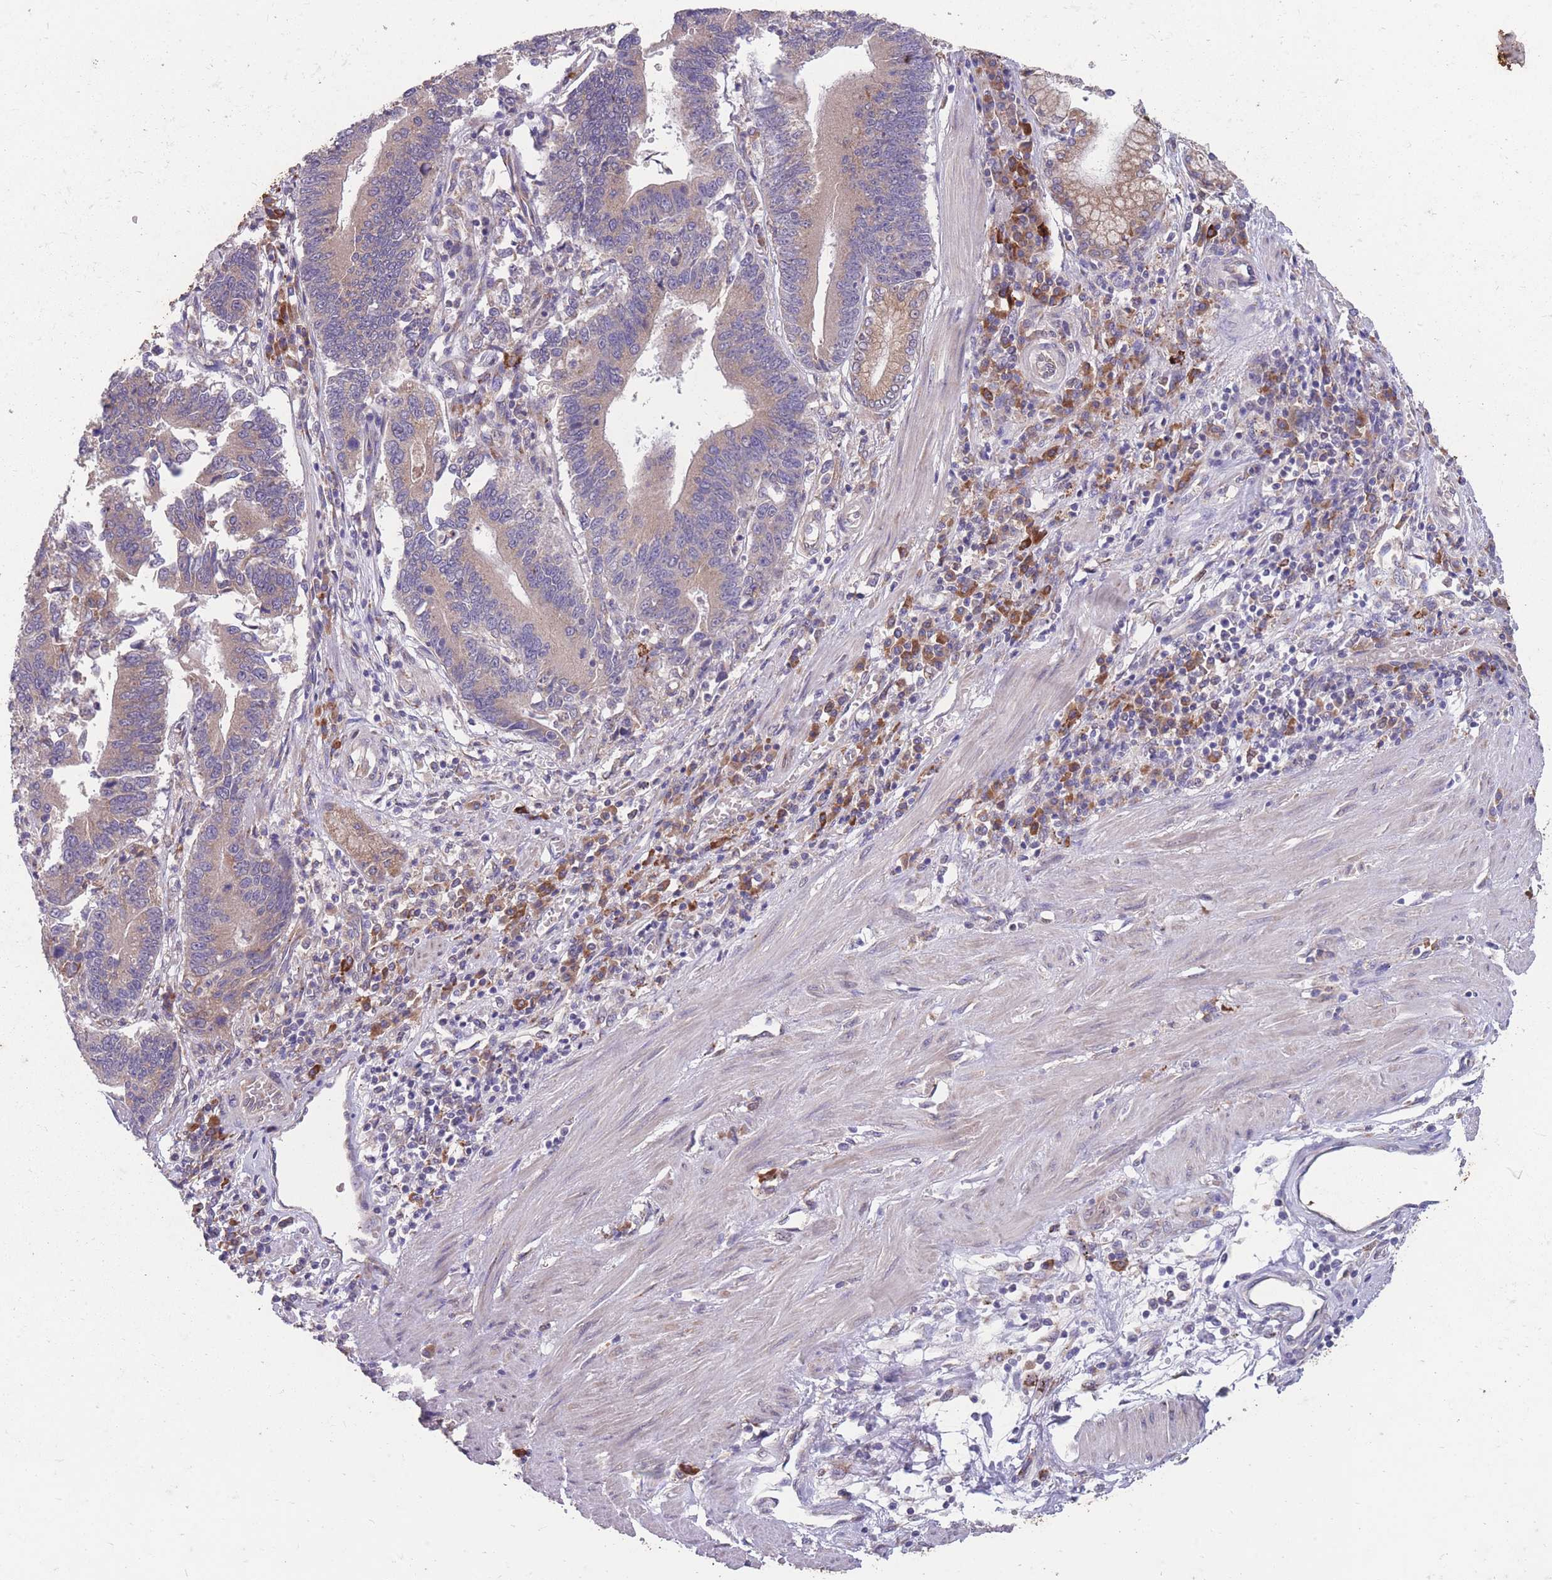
{"staining": {"intensity": "weak", "quantity": "25%-75%", "location": "cytoplasmic/membranous"}, "tissue": "stomach cancer", "cell_type": "Tumor cells", "image_type": "cancer", "snomed": [{"axis": "morphology", "description": "Adenocarcinoma, NOS"}, {"axis": "topography", "description": "Stomach"}], "caption": "The immunohistochemical stain highlights weak cytoplasmic/membranous positivity in tumor cells of stomach cancer tissue. Using DAB (brown) and hematoxylin (blue) stains, captured at high magnification using brightfield microscopy.", "gene": "STIM2", "patient": {"sex": "male", "age": 59}}